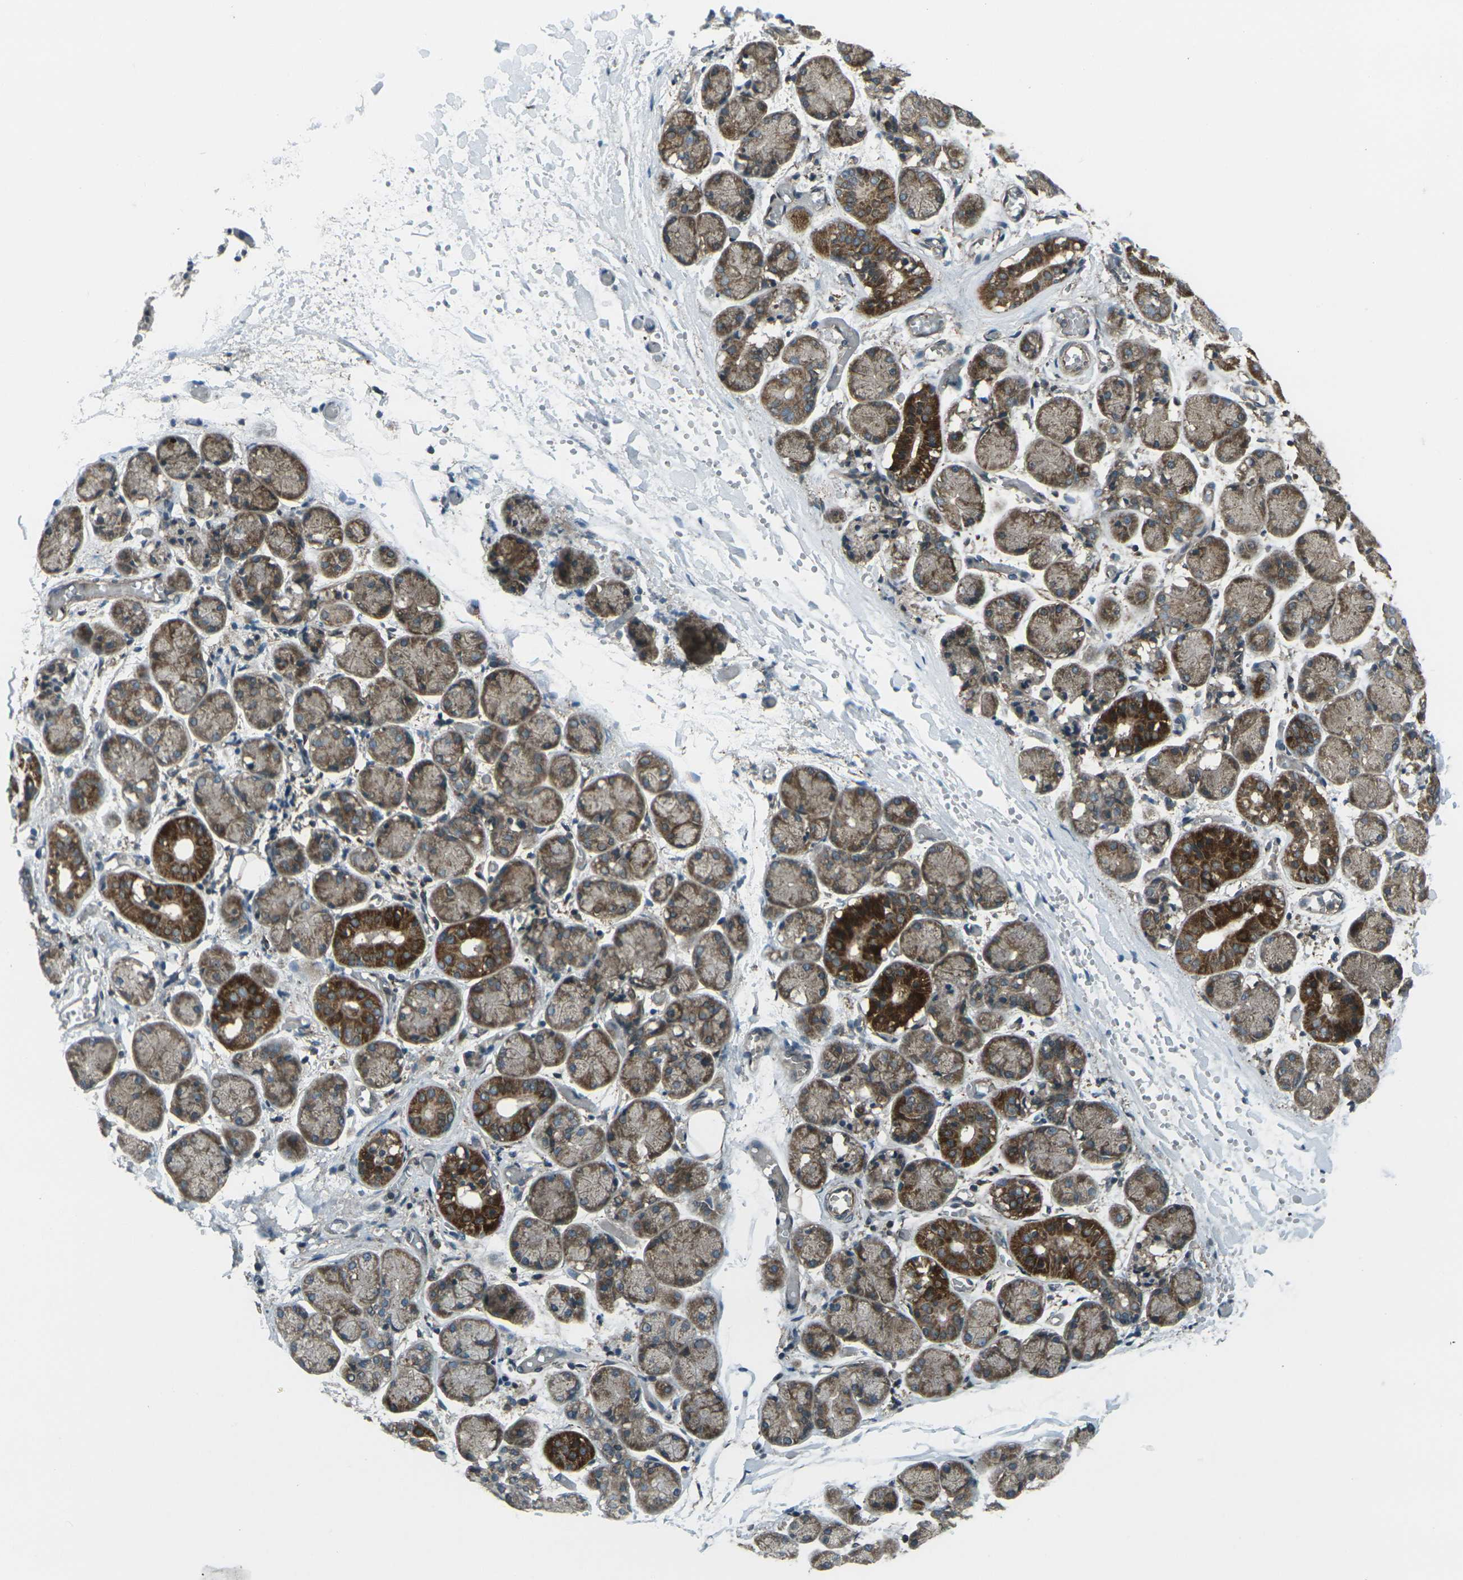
{"staining": {"intensity": "moderate", "quantity": ">75%", "location": "cytoplasmic/membranous"}, "tissue": "salivary gland", "cell_type": "Glandular cells", "image_type": "normal", "snomed": [{"axis": "morphology", "description": "Normal tissue, NOS"}, {"axis": "topography", "description": "Salivary gland"}], "caption": "Glandular cells show moderate cytoplasmic/membranous staining in about >75% of cells in unremarkable salivary gland. (brown staining indicates protein expression, while blue staining denotes nuclei).", "gene": "LSMEM1", "patient": {"sex": "female", "age": 24}}